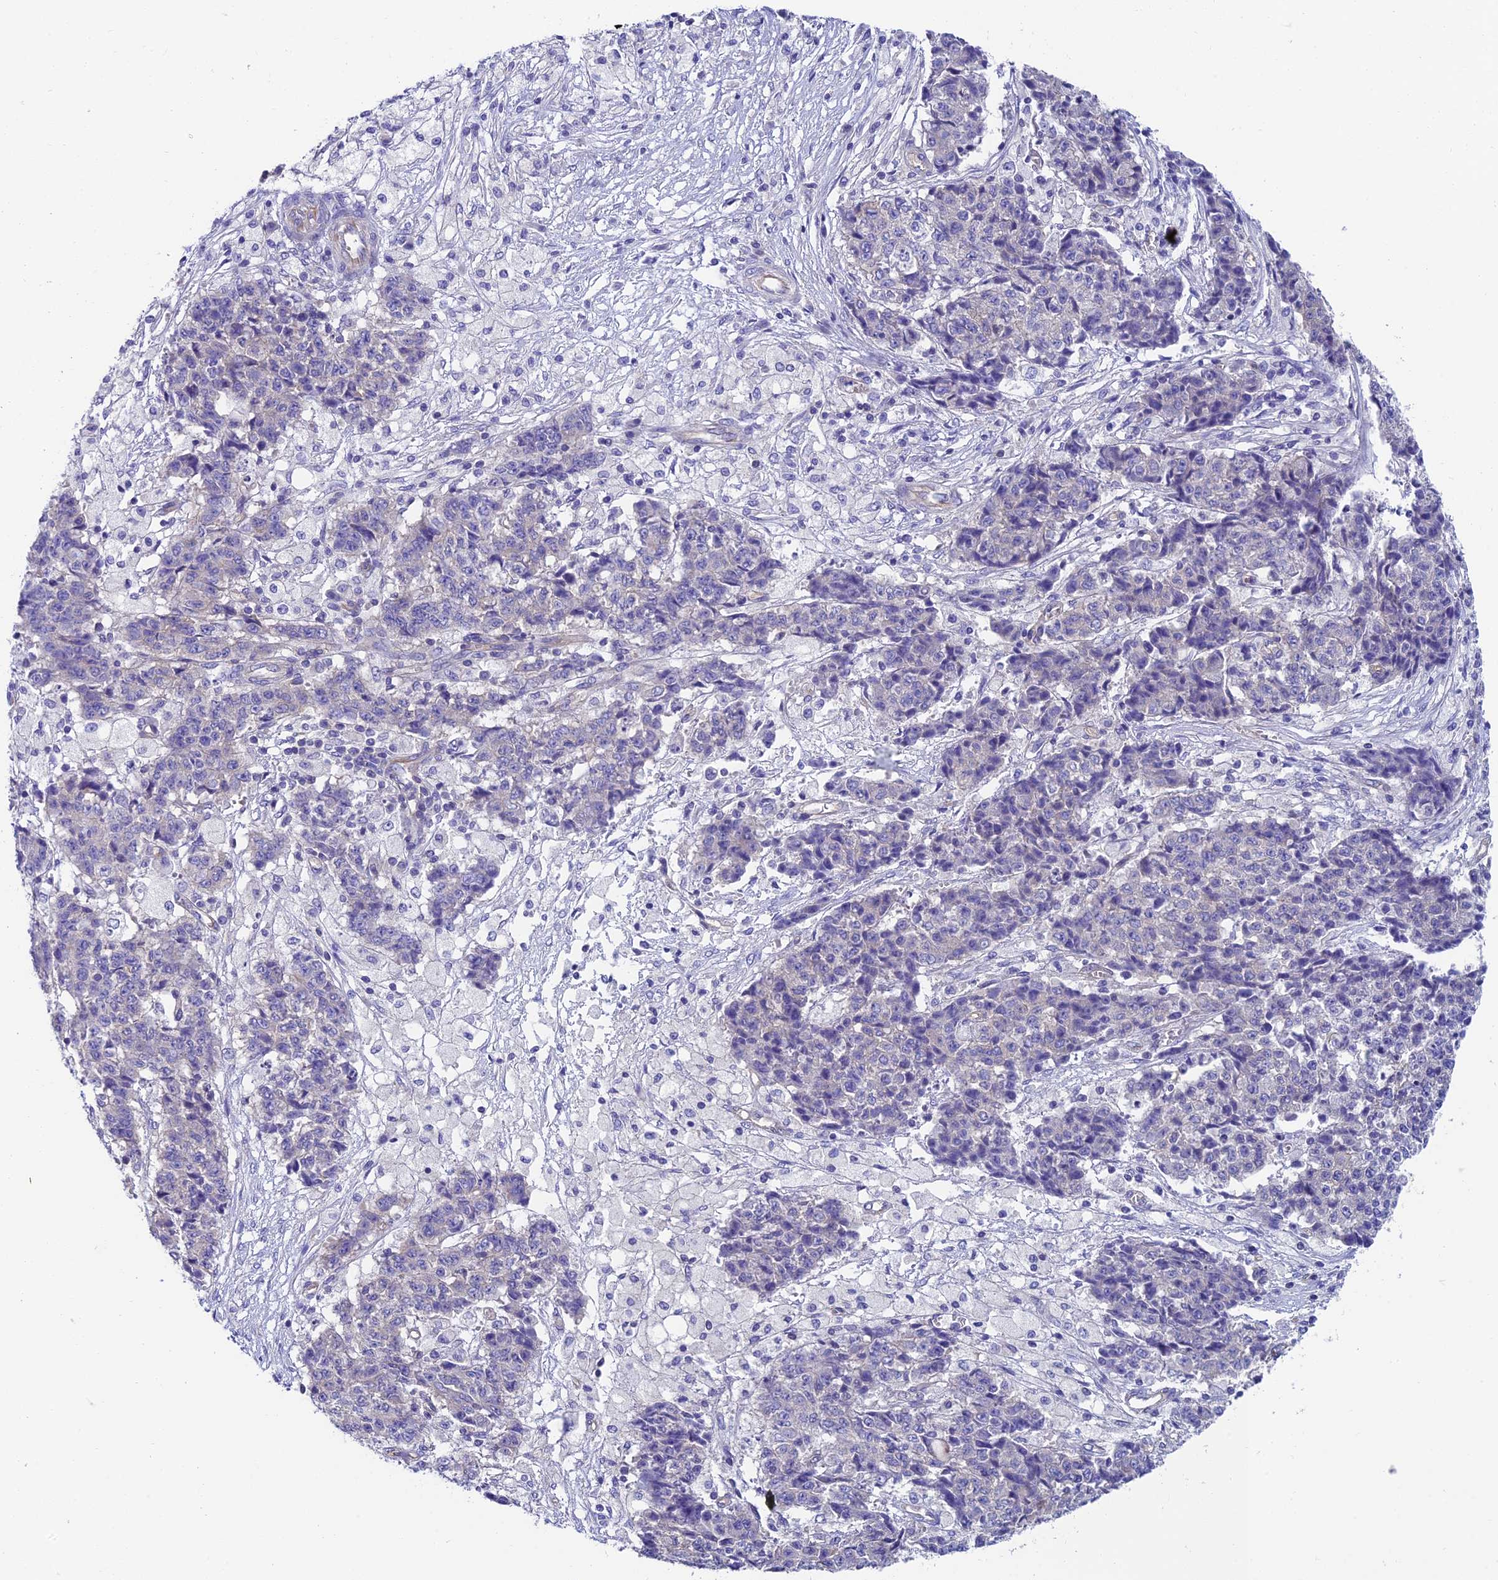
{"staining": {"intensity": "negative", "quantity": "none", "location": "none"}, "tissue": "ovarian cancer", "cell_type": "Tumor cells", "image_type": "cancer", "snomed": [{"axis": "morphology", "description": "Carcinoma, endometroid"}, {"axis": "topography", "description": "Ovary"}], "caption": "Immunohistochemical staining of human endometroid carcinoma (ovarian) displays no significant staining in tumor cells.", "gene": "PPFIA3", "patient": {"sex": "female", "age": 42}}